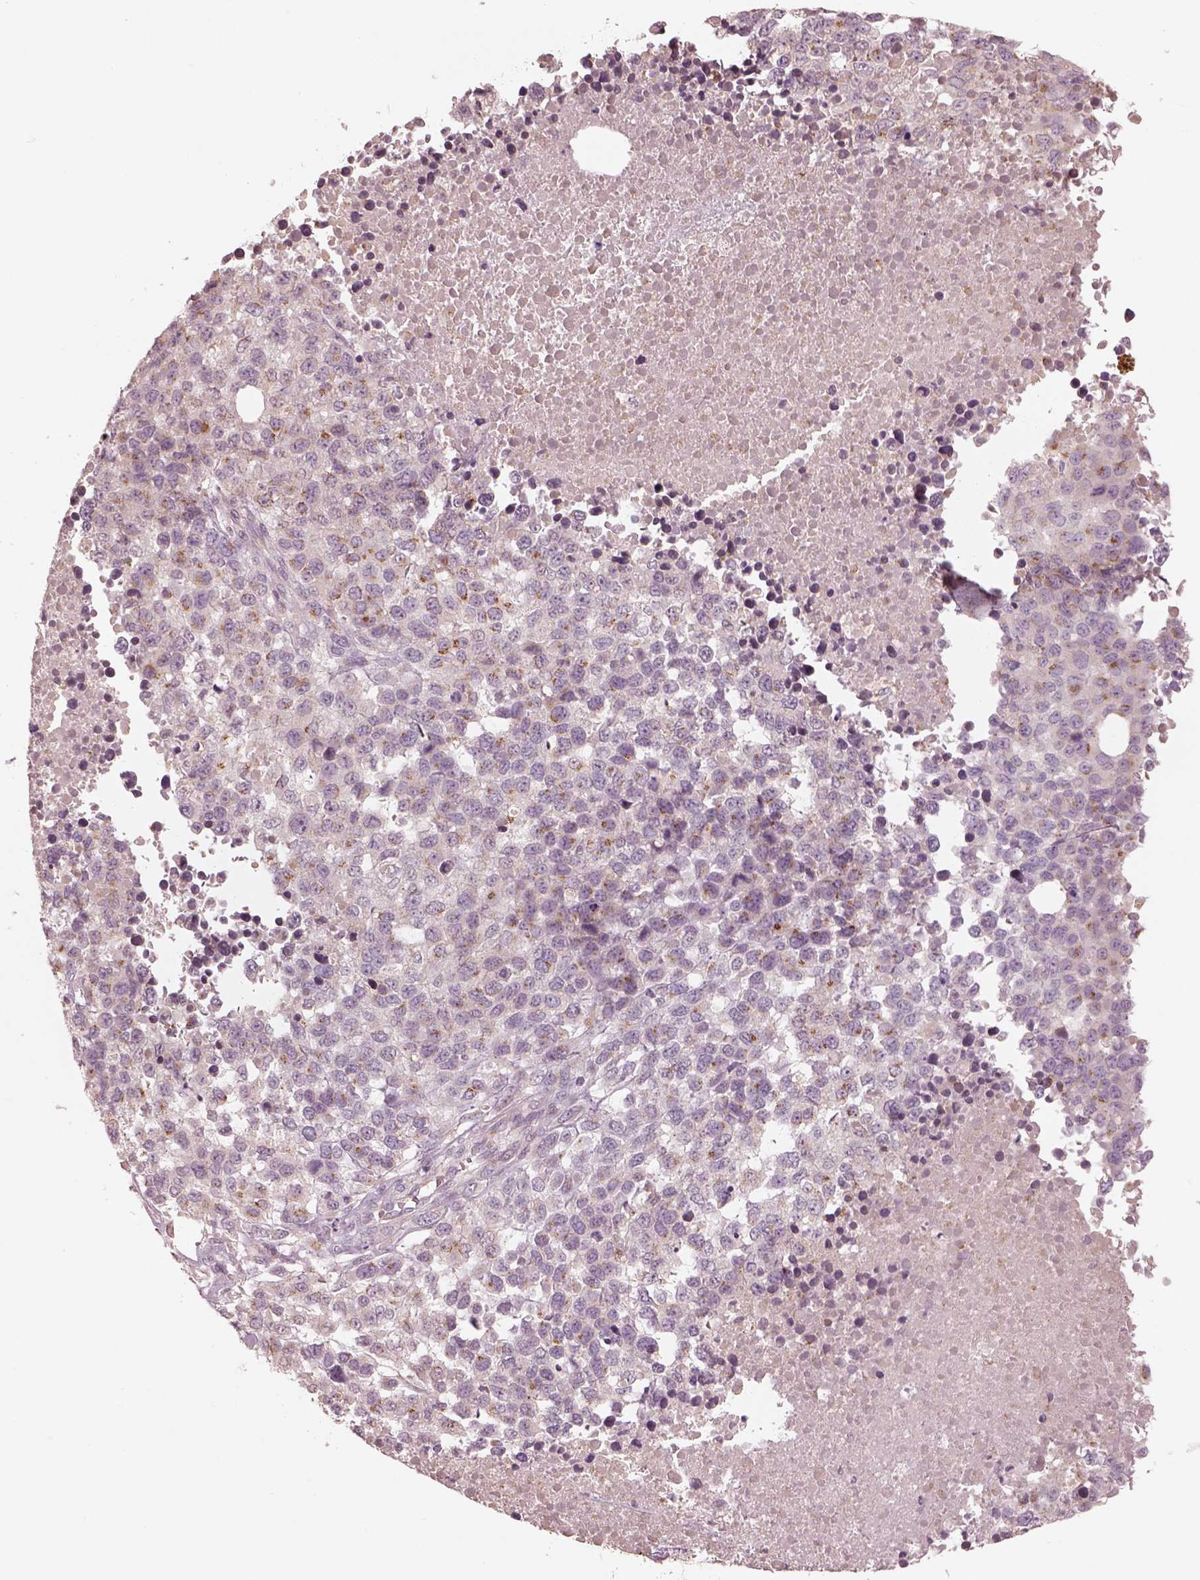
{"staining": {"intensity": "moderate", "quantity": ">75%", "location": "cytoplasmic/membranous"}, "tissue": "melanoma", "cell_type": "Tumor cells", "image_type": "cancer", "snomed": [{"axis": "morphology", "description": "Malignant melanoma, Metastatic site"}, {"axis": "topography", "description": "Skin"}], "caption": "Immunohistochemistry photomicrograph of neoplastic tissue: malignant melanoma (metastatic site) stained using IHC exhibits medium levels of moderate protein expression localized specifically in the cytoplasmic/membranous of tumor cells, appearing as a cytoplasmic/membranous brown color.", "gene": "SDCBP2", "patient": {"sex": "male", "age": 84}}